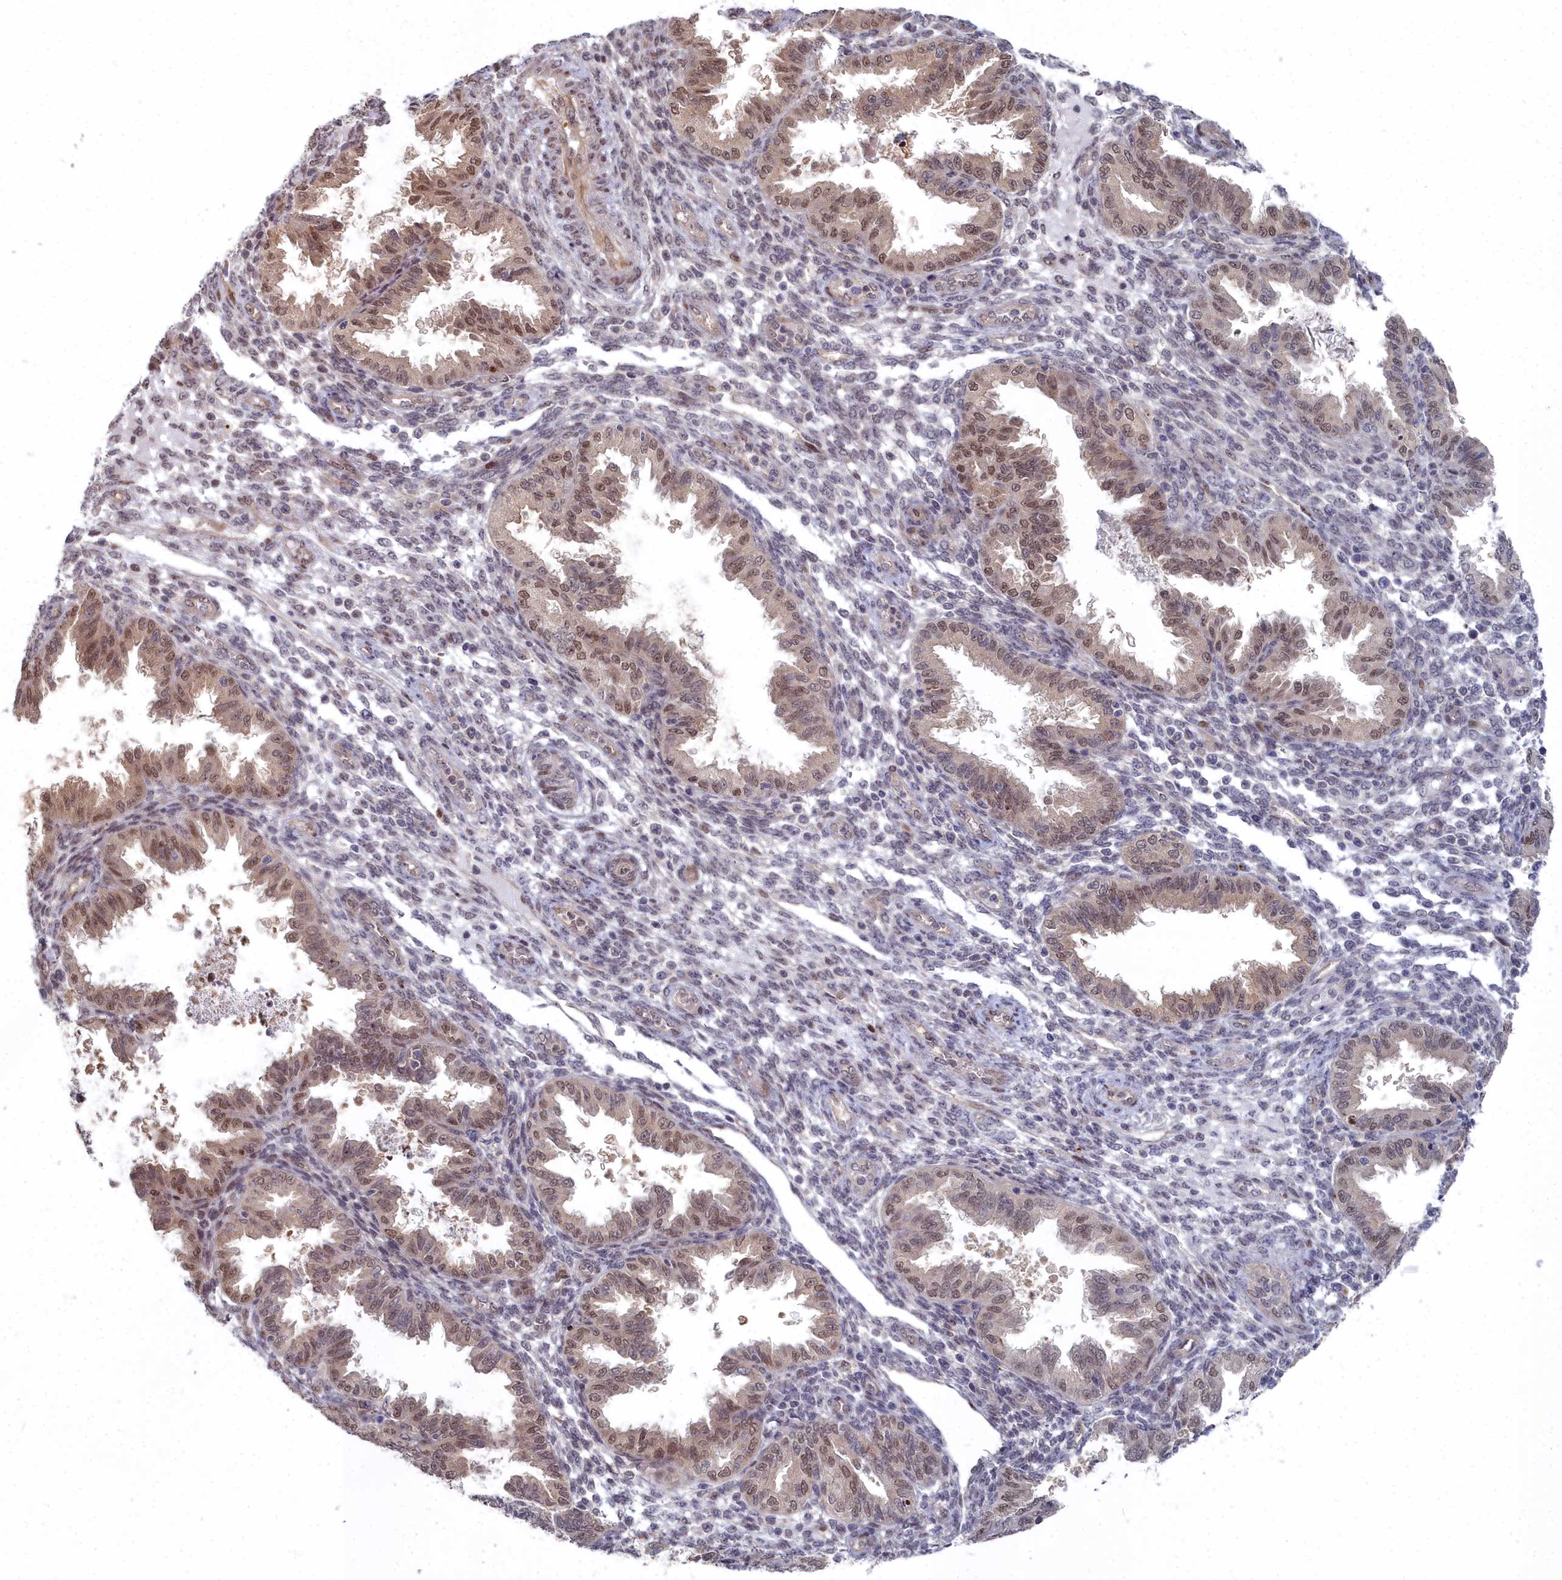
{"staining": {"intensity": "moderate", "quantity": "<25%", "location": "nuclear"}, "tissue": "endometrium", "cell_type": "Cells in endometrial stroma", "image_type": "normal", "snomed": [{"axis": "morphology", "description": "Normal tissue, NOS"}, {"axis": "topography", "description": "Endometrium"}], "caption": "Immunohistochemical staining of unremarkable human endometrium displays moderate nuclear protein expression in about <25% of cells in endometrial stroma. Using DAB (brown) and hematoxylin (blue) stains, captured at high magnification using brightfield microscopy.", "gene": "RPS27A", "patient": {"sex": "female", "age": 33}}